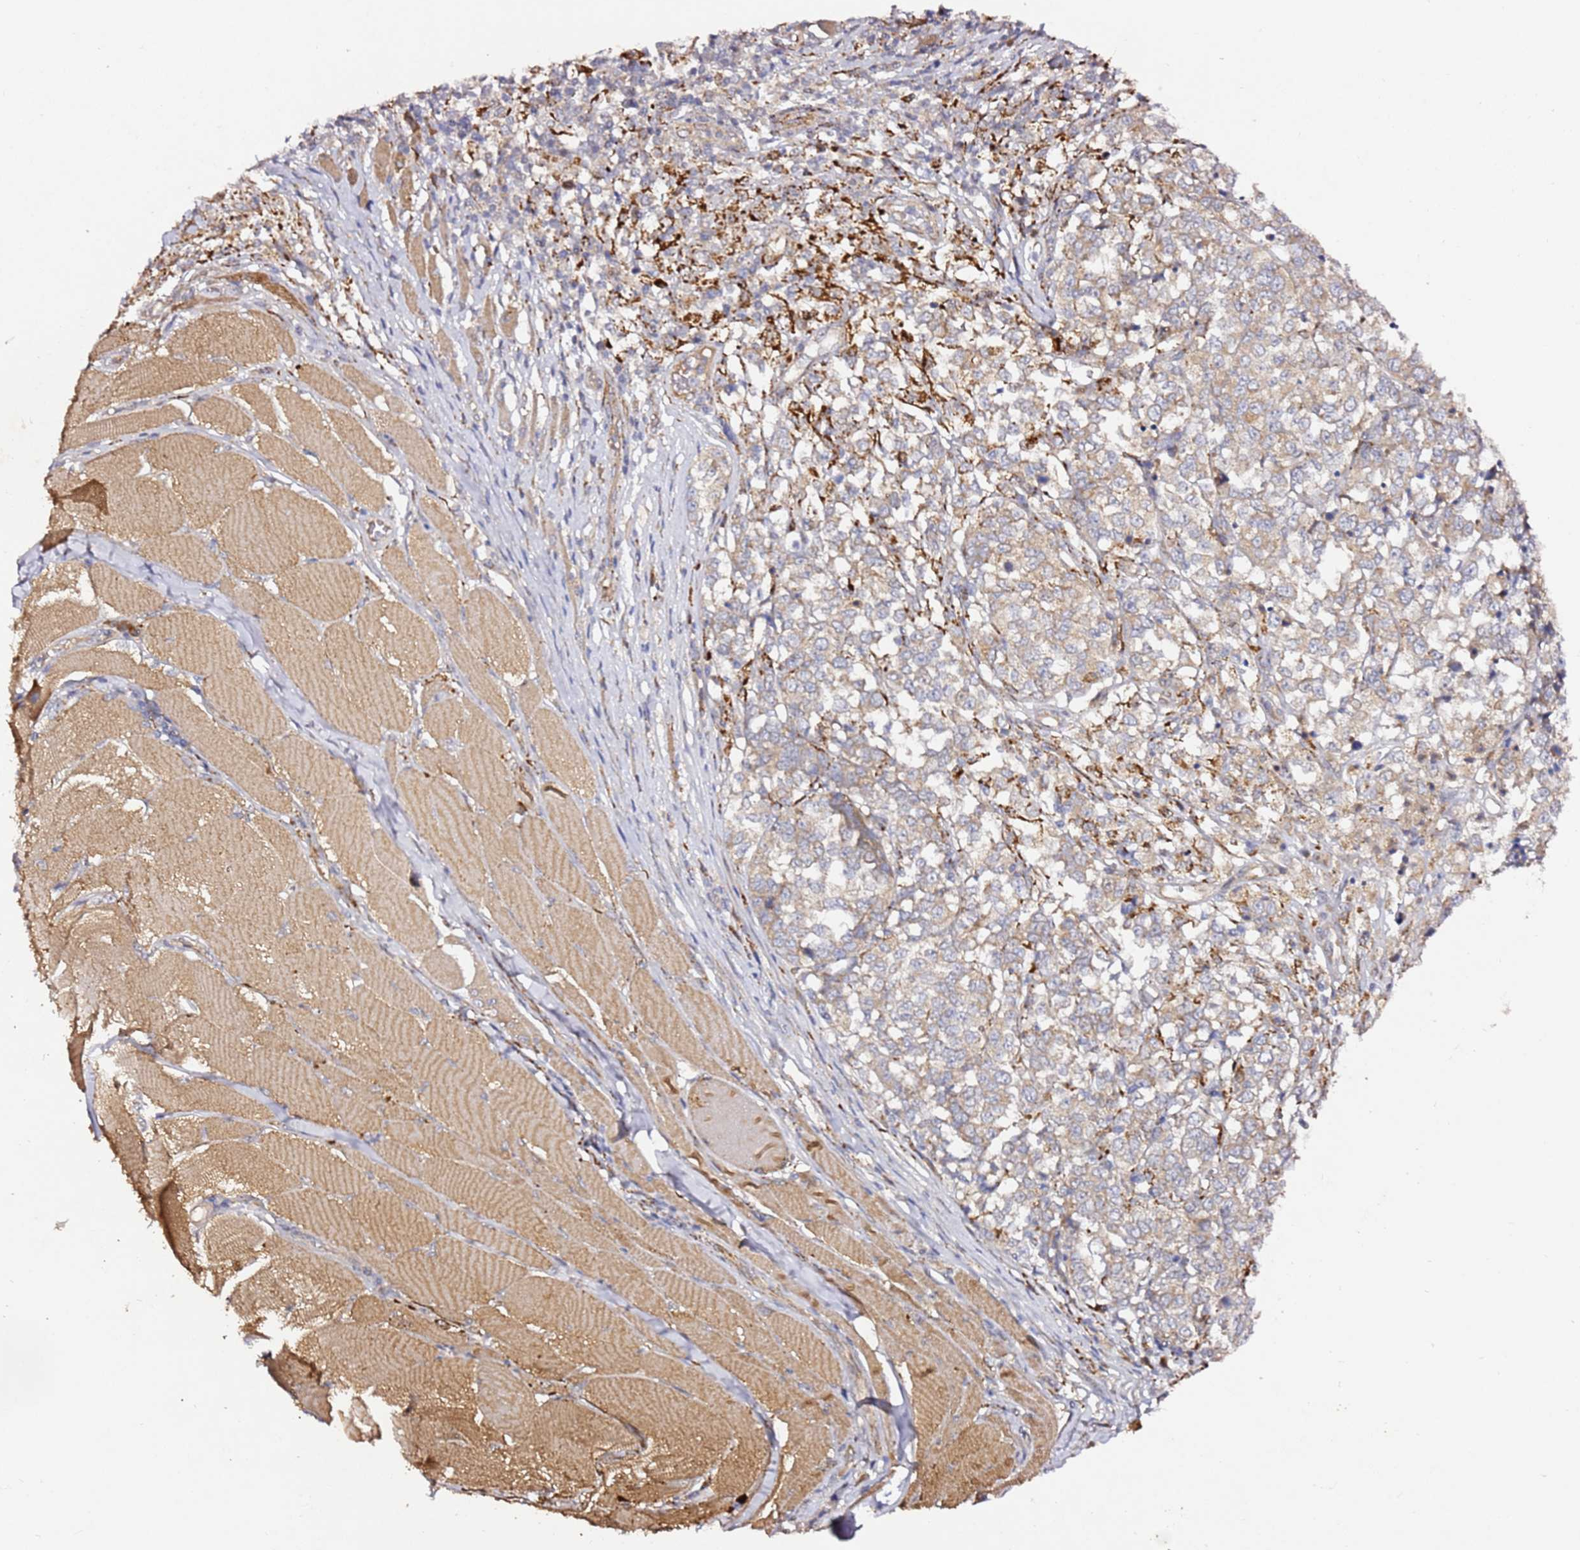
{"staining": {"intensity": "weak", "quantity": ">75%", "location": "cytoplasmic/membranous"}, "tissue": "melanoma", "cell_type": "Tumor cells", "image_type": "cancer", "snomed": [{"axis": "morphology", "description": "Malignant melanoma, NOS"}, {"axis": "topography", "description": "Skin"}], "caption": "Malignant melanoma stained with a protein marker demonstrates weak staining in tumor cells.", "gene": "ALG11", "patient": {"sex": "female", "age": 72}}